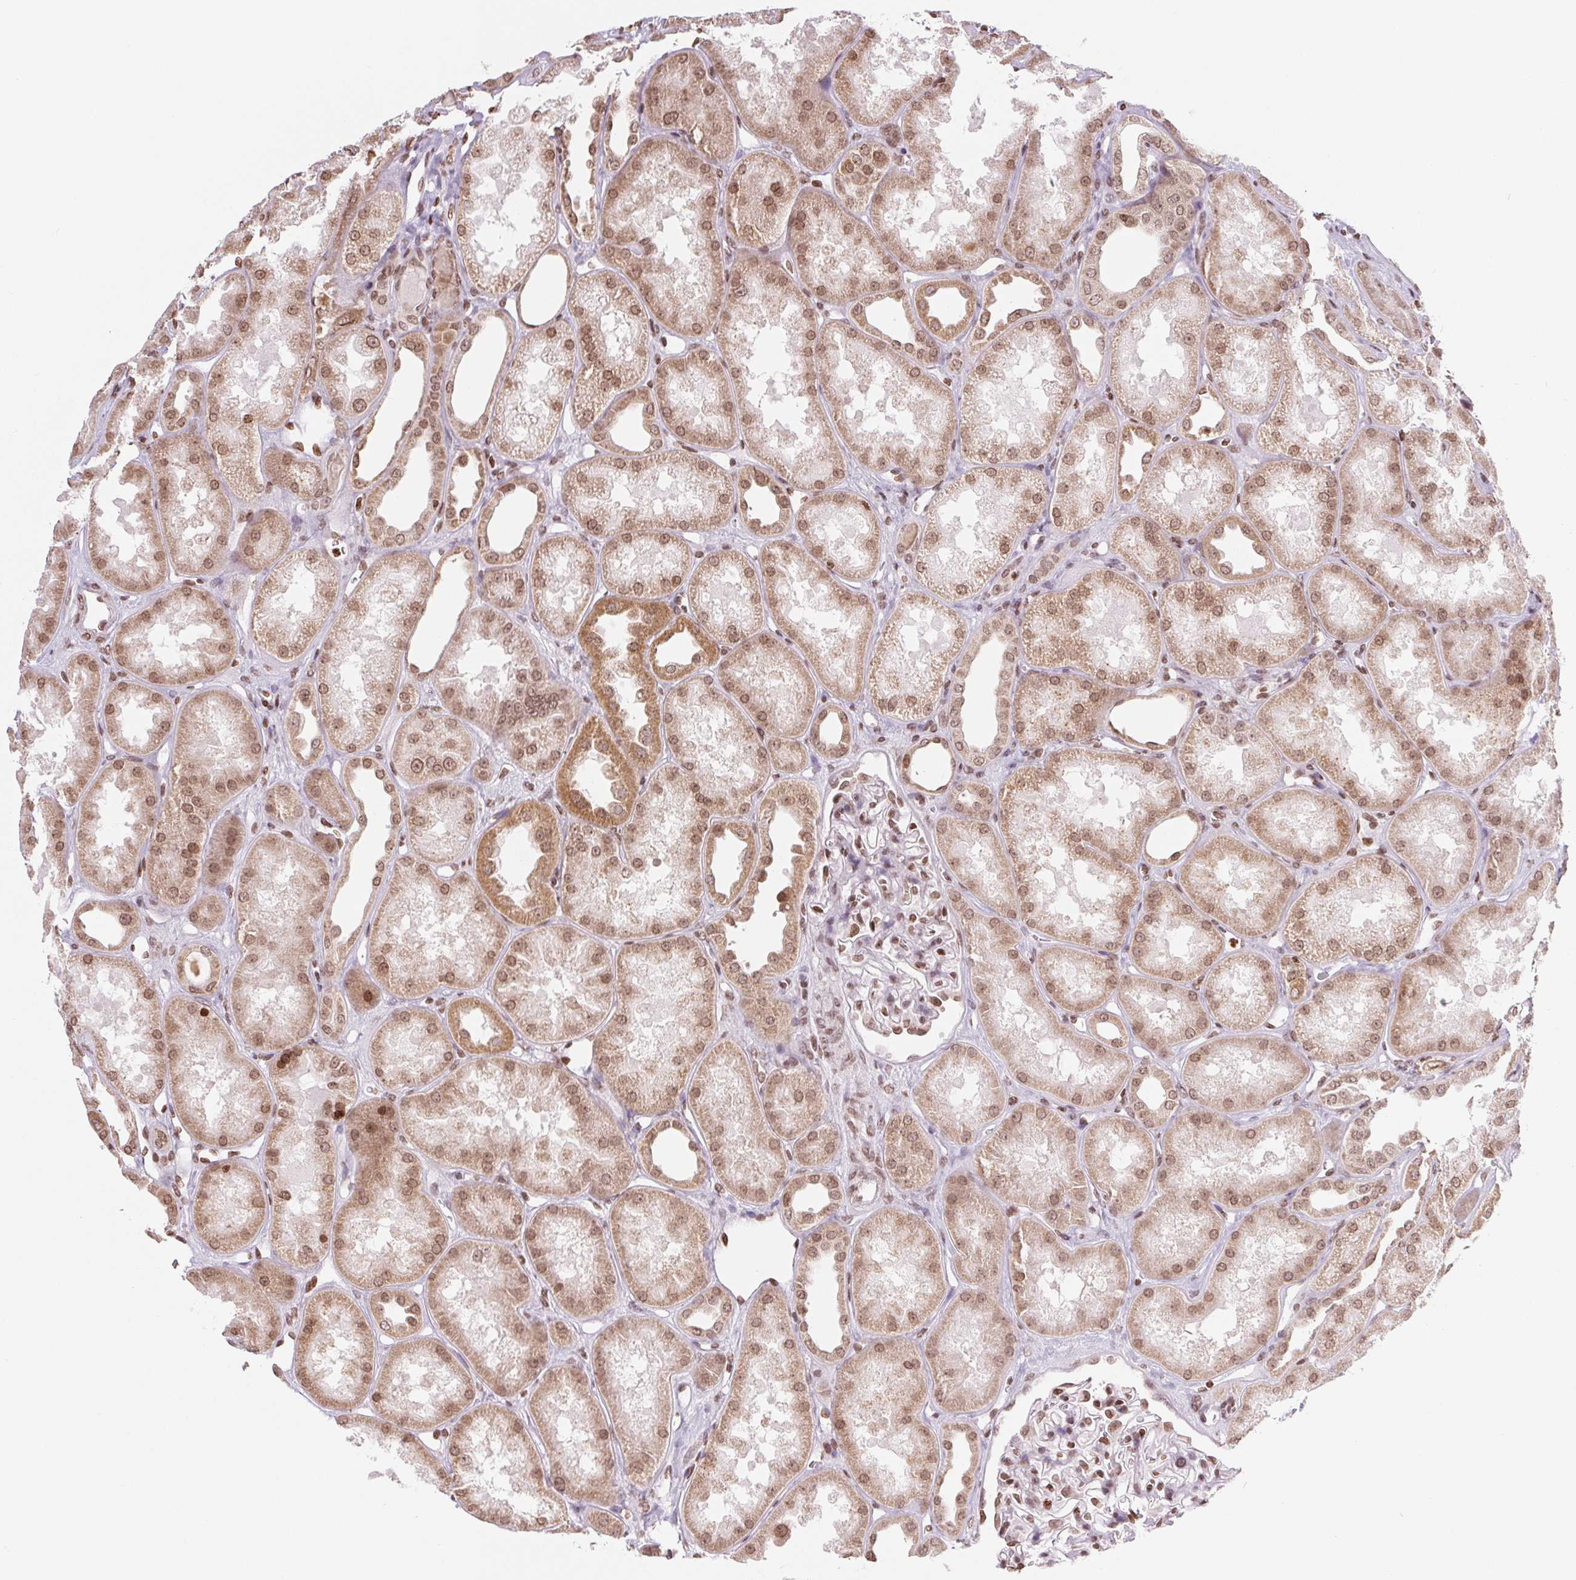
{"staining": {"intensity": "moderate", "quantity": ">75%", "location": "nuclear"}, "tissue": "kidney", "cell_type": "Cells in glomeruli", "image_type": "normal", "snomed": [{"axis": "morphology", "description": "Normal tissue, NOS"}, {"axis": "topography", "description": "Kidney"}], "caption": "DAB immunohistochemical staining of unremarkable kidney shows moderate nuclear protein positivity in about >75% of cells in glomeruli. The staining was performed using DAB (3,3'-diaminobenzidine) to visualize the protein expression in brown, while the nuclei were stained in blue with hematoxylin (Magnification: 20x).", "gene": "SMIM12", "patient": {"sex": "male", "age": 61}}